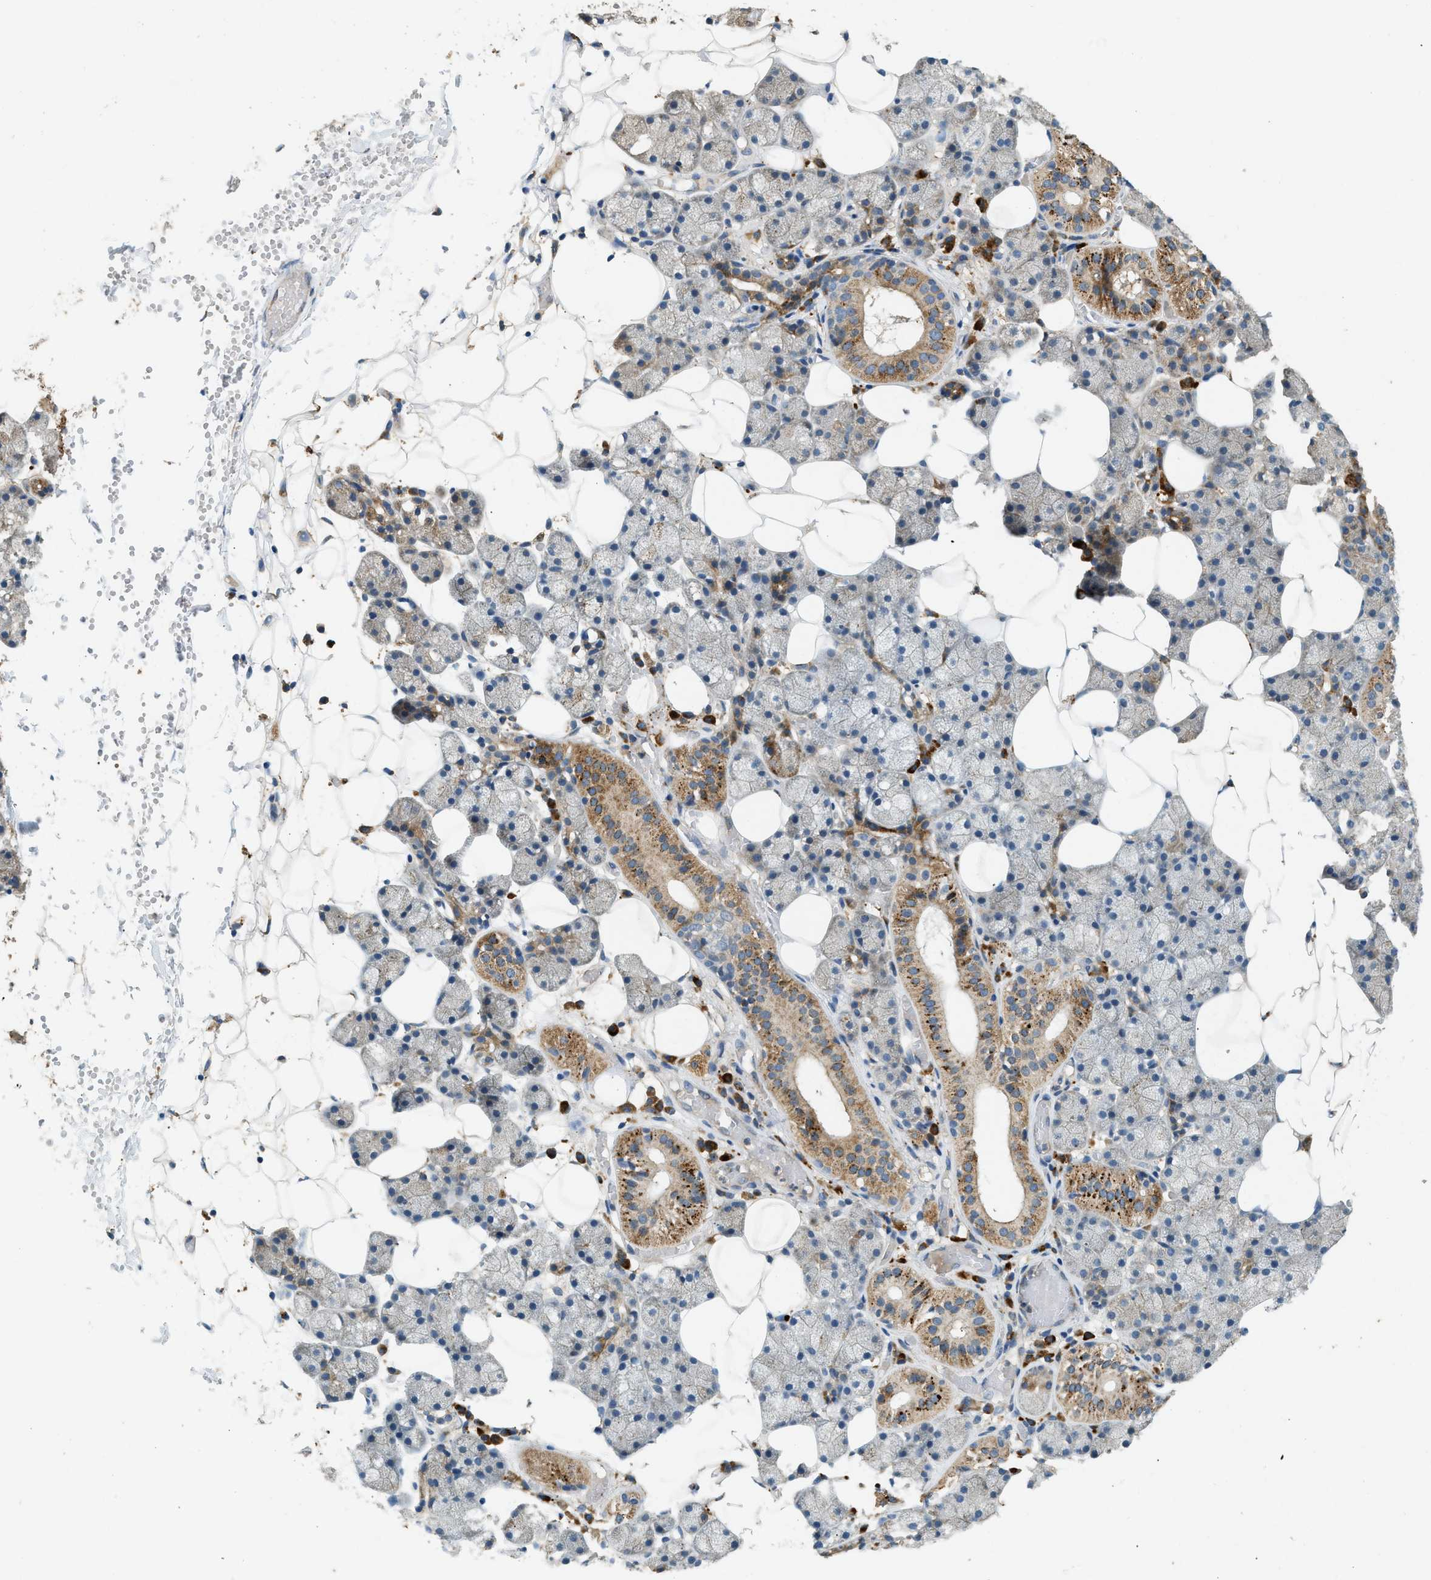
{"staining": {"intensity": "moderate", "quantity": "<25%", "location": "cytoplasmic/membranous"}, "tissue": "salivary gland", "cell_type": "Glandular cells", "image_type": "normal", "snomed": [{"axis": "morphology", "description": "Normal tissue, NOS"}, {"axis": "topography", "description": "Salivary gland"}], "caption": "DAB (3,3'-diaminobenzidine) immunohistochemical staining of unremarkable human salivary gland demonstrates moderate cytoplasmic/membranous protein expression in about <25% of glandular cells.", "gene": "CTSB", "patient": {"sex": "female", "age": 33}}